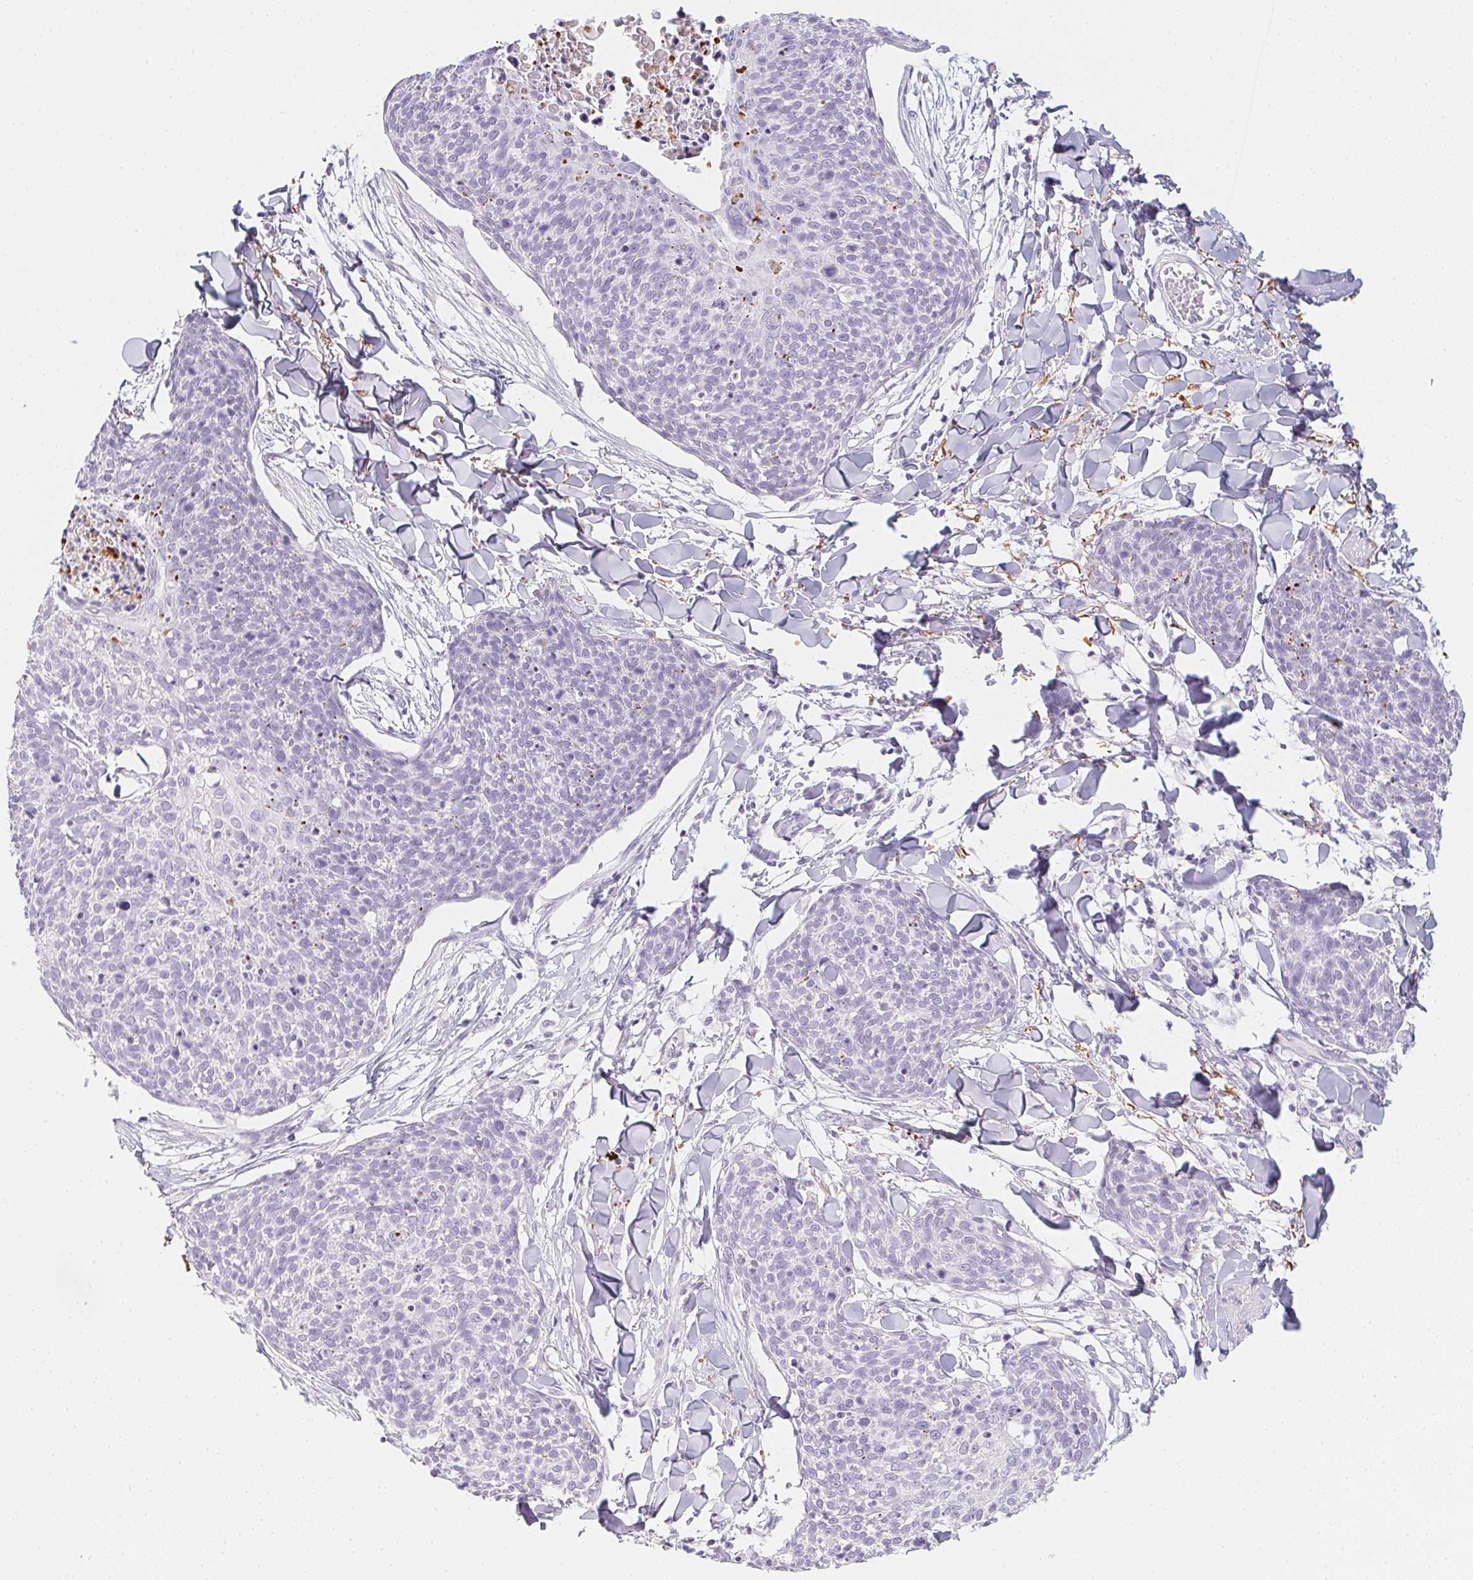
{"staining": {"intensity": "negative", "quantity": "none", "location": "none"}, "tissue": "skin cancer", "cell_type": "Tumor cells", "image_type": "cancer", "snomed": [{"axis": "morphology", "description": "Squamous cell carcinoma, NOS"}, {"axis": "topography", "description": "Skin"}, {"axis": "topography", "description": "Vulva"}], "caption": "This is an immunohistochemistry histopathology image of human skin cancer. There is no positivity in tumor cells.", "gene": "MYL4", "patient": {"sex": "female", "age": 75}}